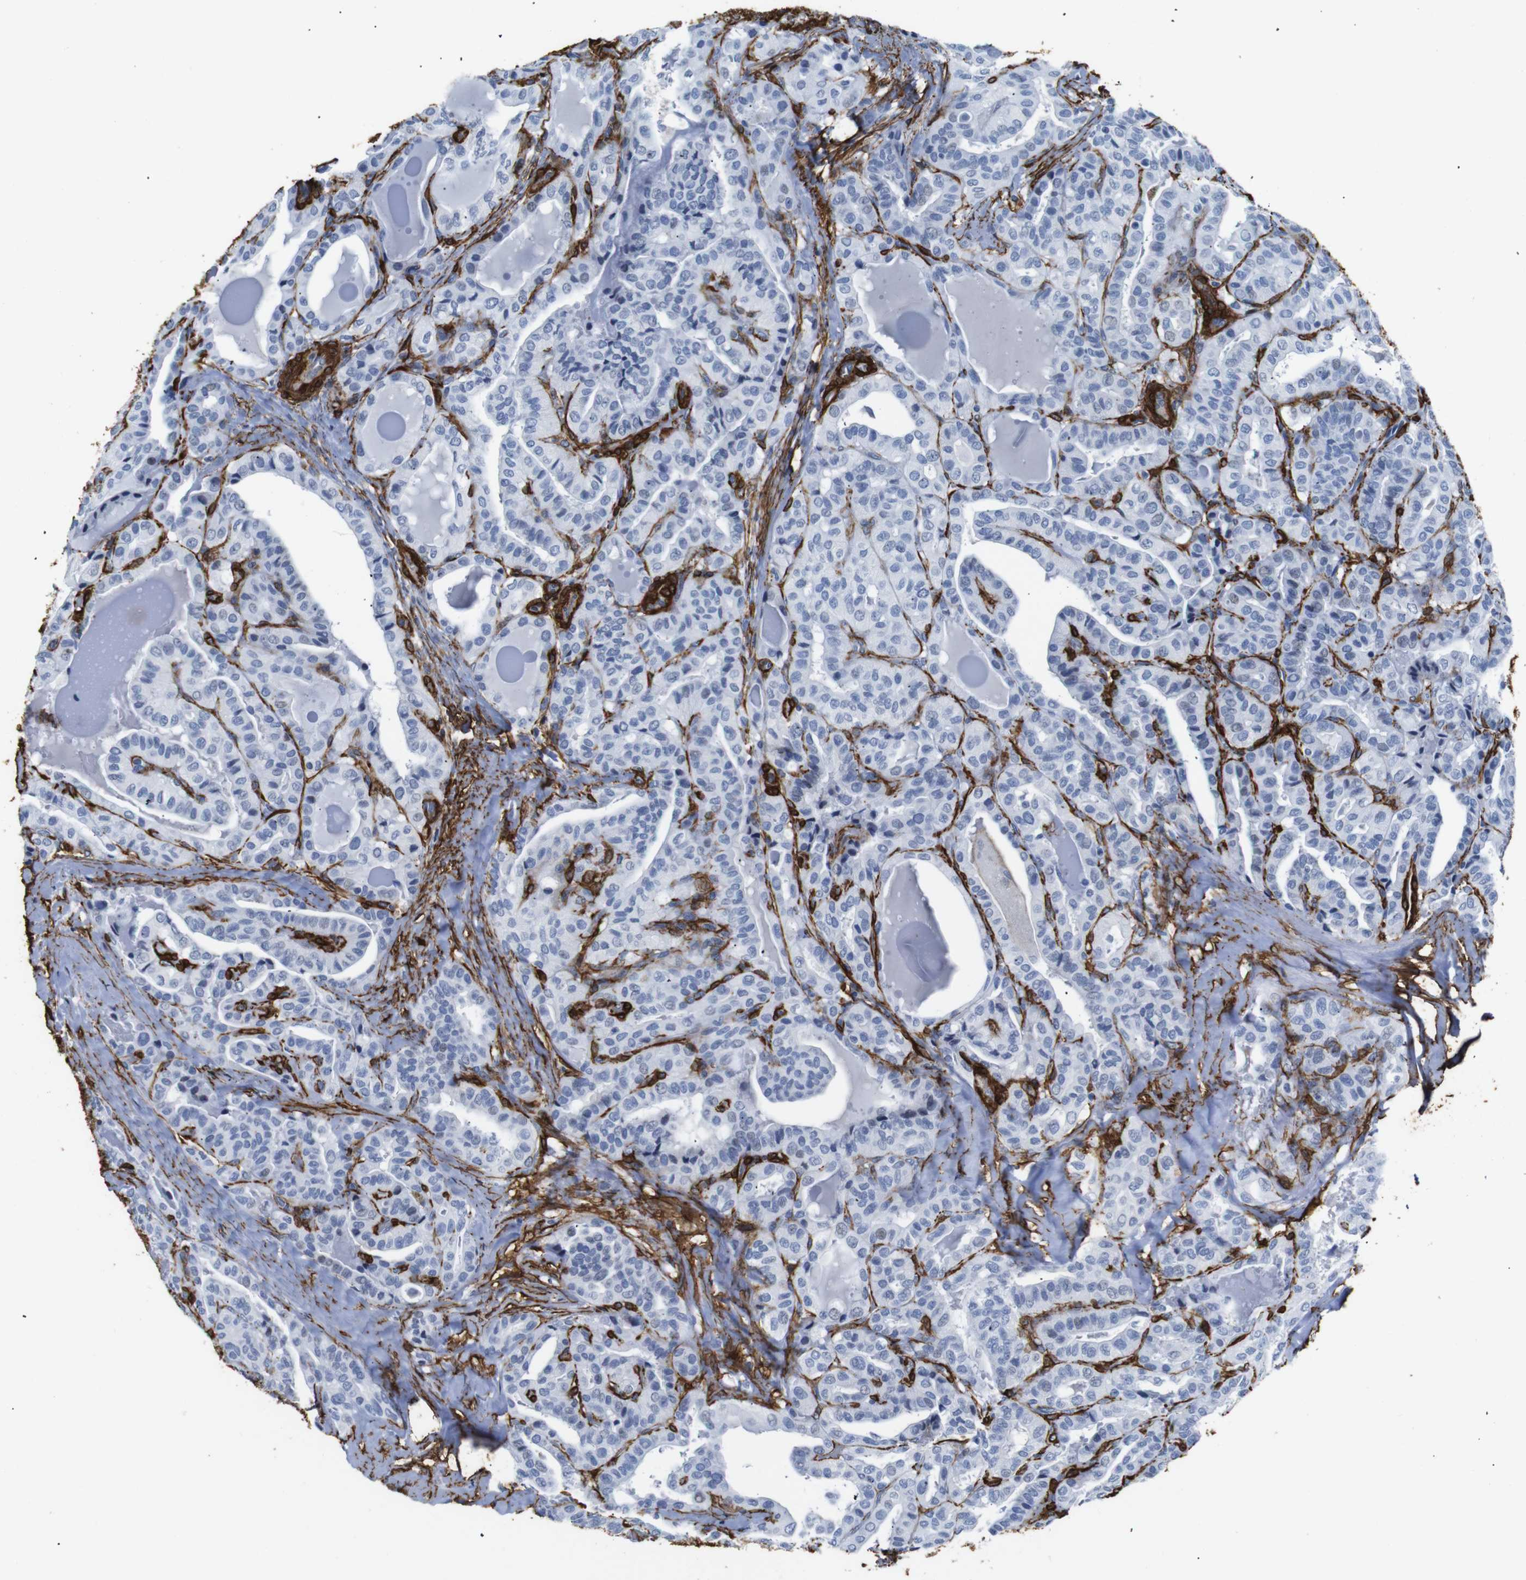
{"staining": {"intensity": "negative", "quantity": "none", "location": "none"}, "tissue": "thyroid cancer", "cell_type": "Tumor cells", "image_type": "cancer", "snomed": [{"axis": "morphology", "description": "Papillary adenocarcinoma, NOS"}, {"axis": "topography", "description": "Thyroid gland"}], "caption": "An immunohistochemistry (IHC) histopathology image of thyroid papillary adenocarcinoma is shown. There is no staining in tumor cells of thyroid papillary adenocarcinoma.", "gene": "ACTA2", "patient": {"sex": "male", "age": 77}}